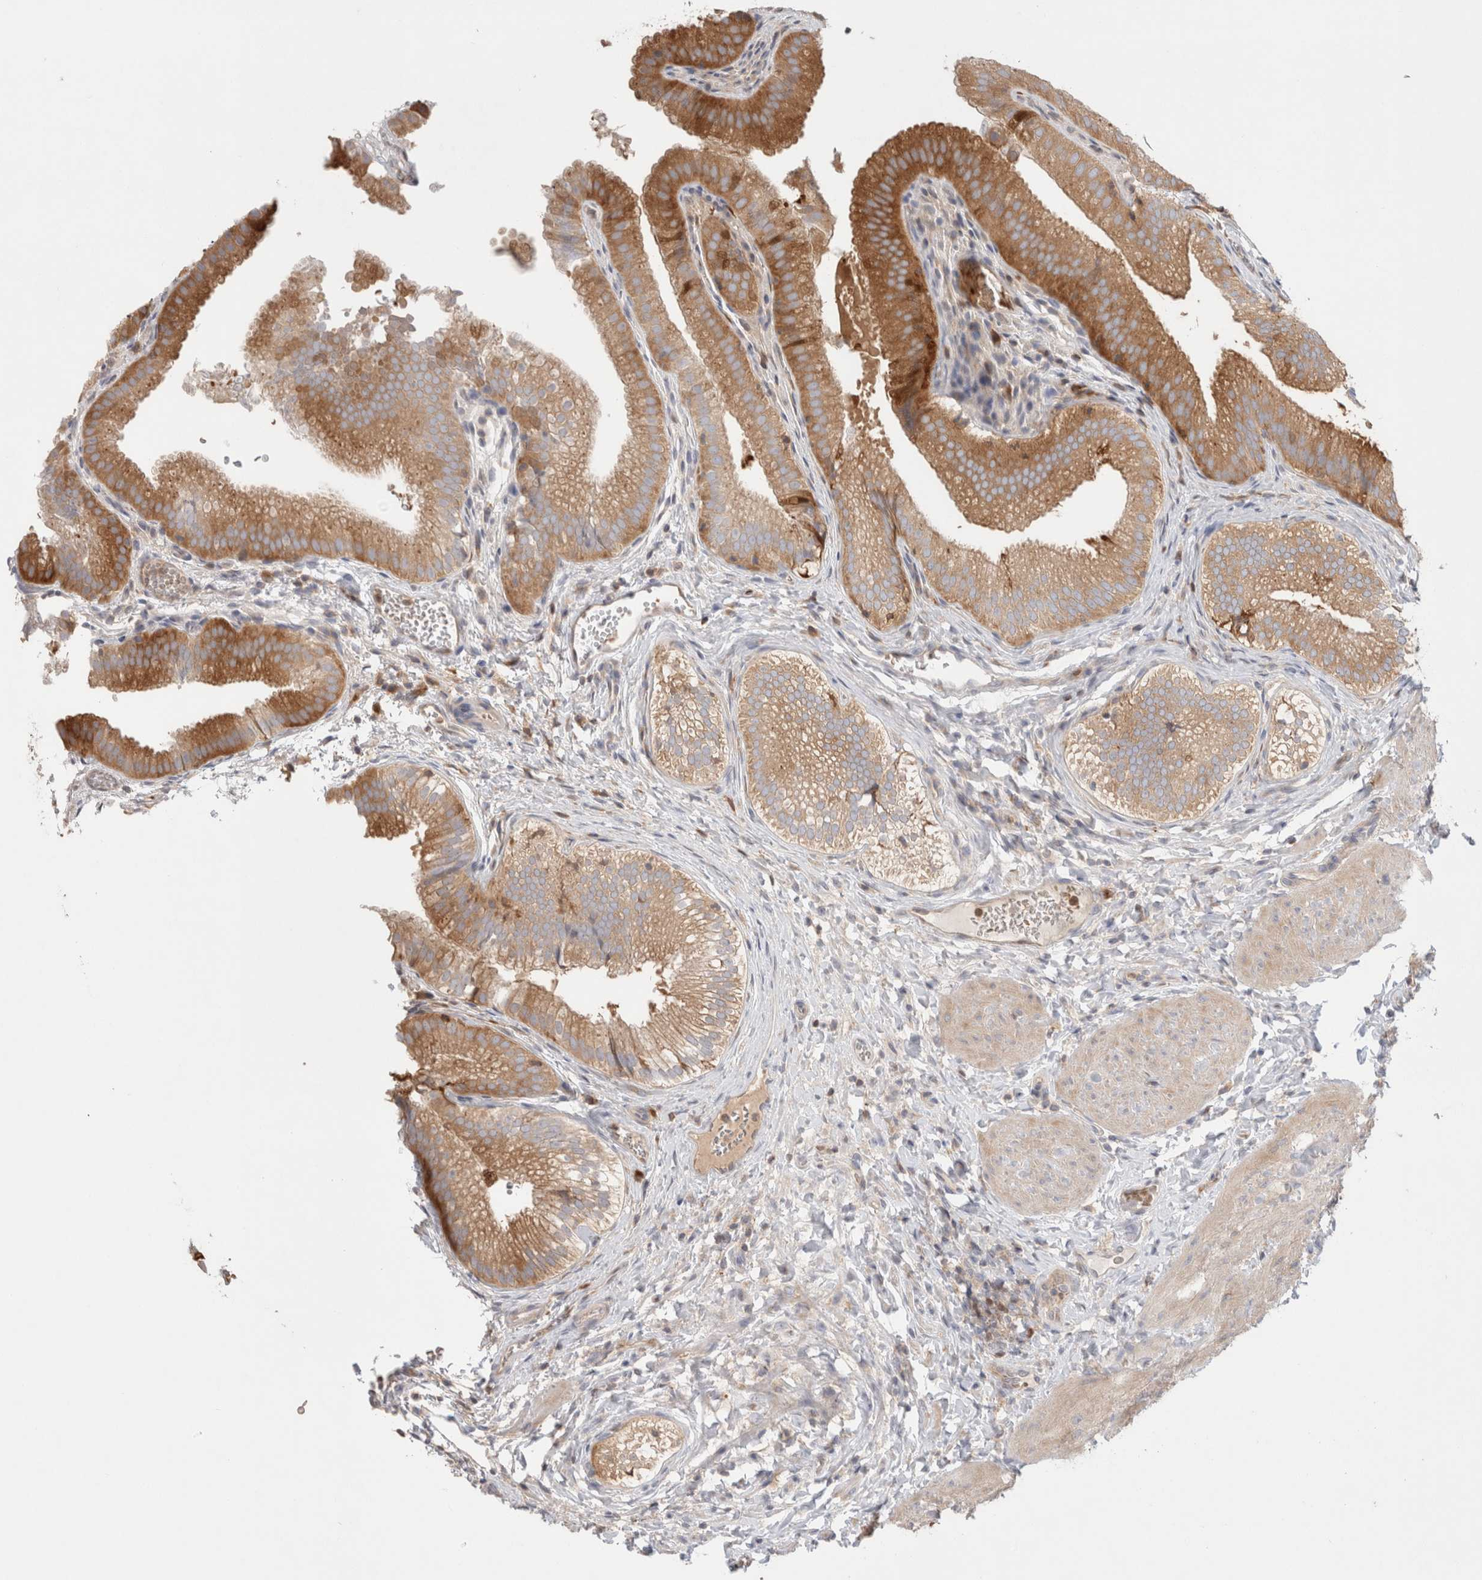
{"staining": {"intensity": "strong", "quantity": "25%-75%", "location": "cytoplasmic/membranous"}, "tissue": "gallbladder", "cell_type": "Glandular cells", "image_type": "normal", "snomed": [{"axis": "morphology", "description": "Normal tissue, NOS"}, {"axis": "topography", "description": "Gallbladder"}], "caption": "Brown immunohistochemical staining in unremarkable human gallbladder displays strong cytoplasmic/membranous positivity in about 25%-75% of glandular cells.", "gene": "KLHL14", "patient": {"sex": "female", "age": 30}}